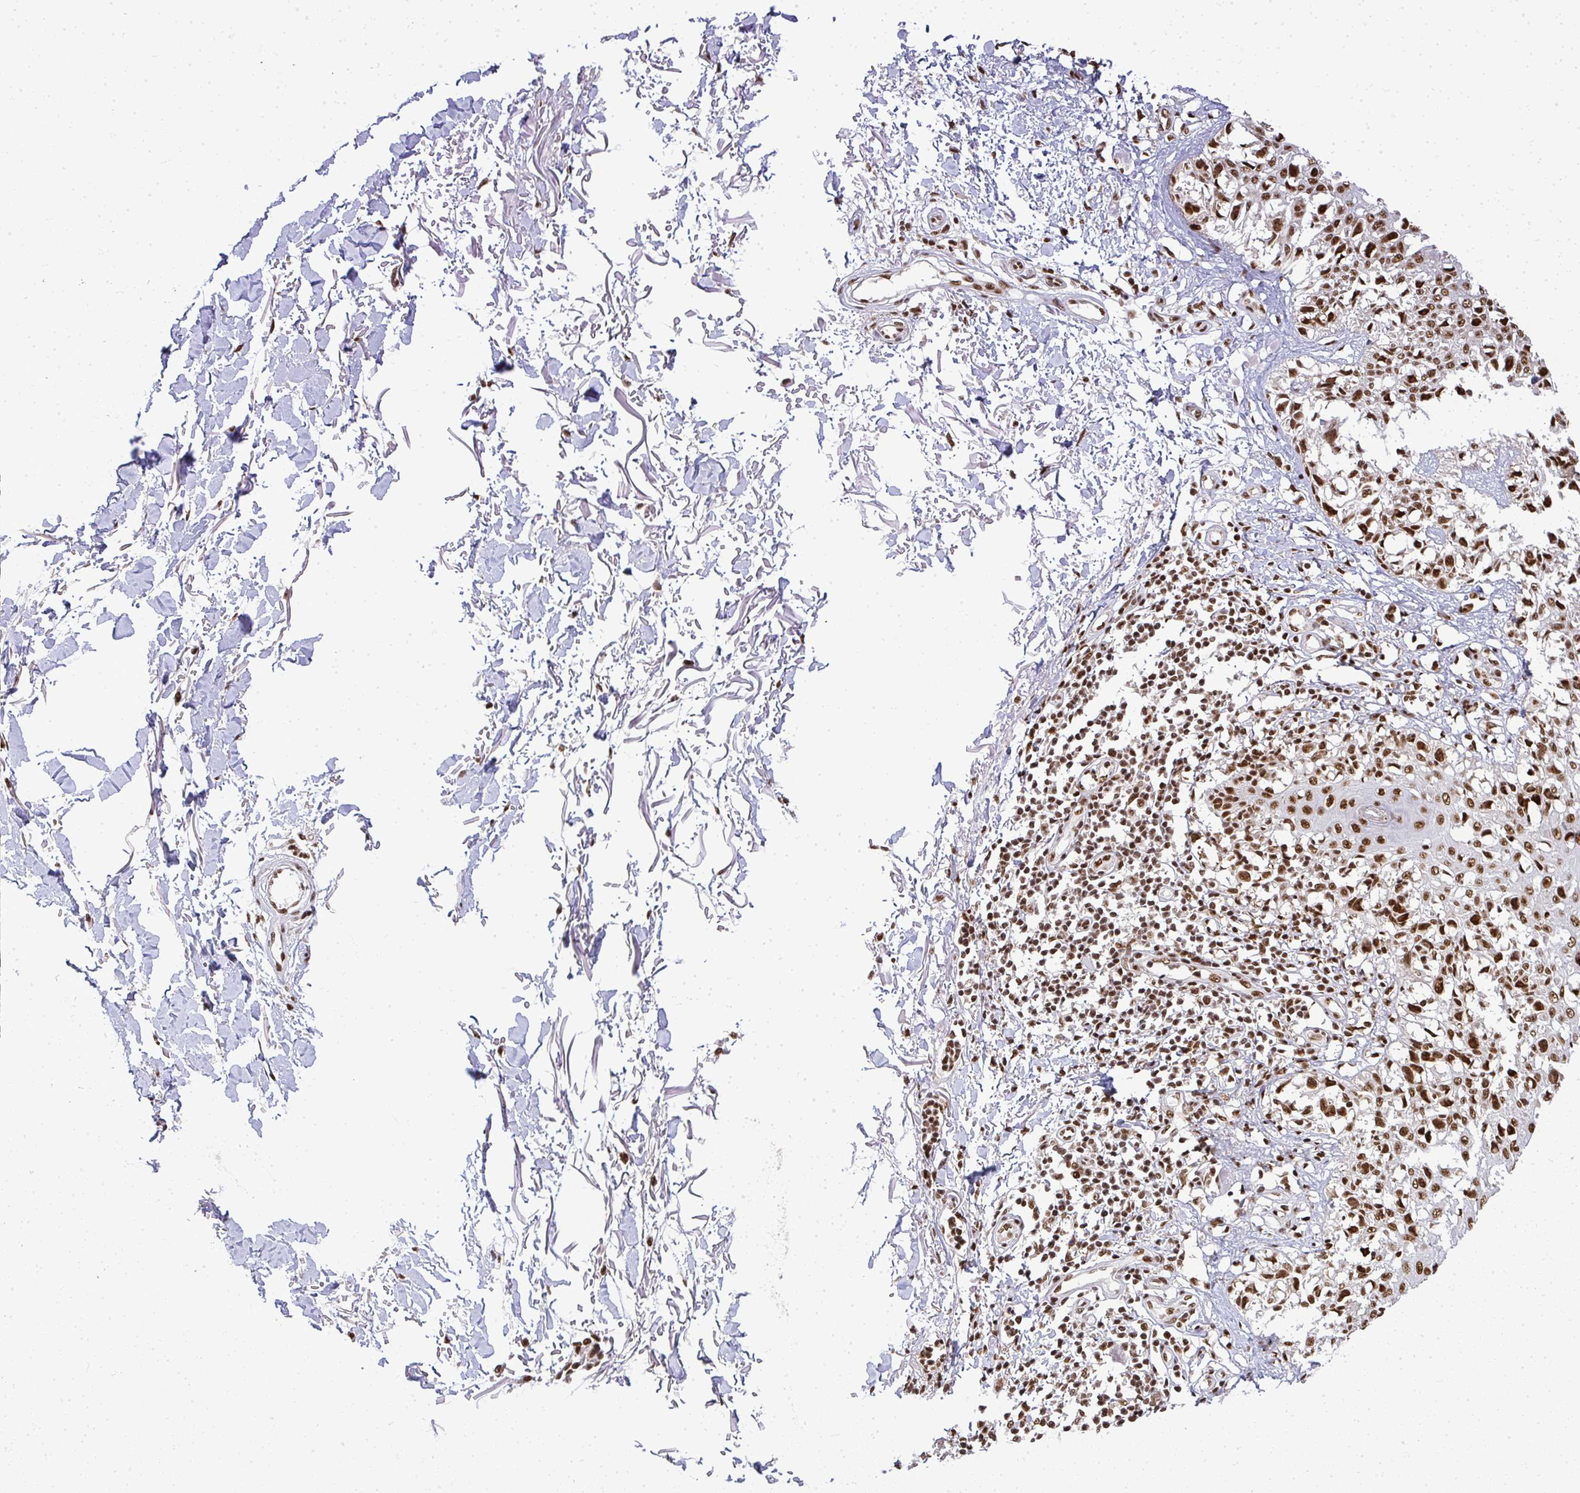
{"staining": {"intensity": "strong", "quantity": ">75%", "location": "nuclear"}, "tissue": "melanoma", "cell_type": "Tumor cells", "image_type": "cancer", "snomed": [{"axis": "morphology", "description": "Malignant melanoma, NOS"}, {"axis": "topography", "description": "Skin"}], "caption": "Melanoma stained with a protein marker reveals strong staining in tumor cells.", "gene": "U2AF1", "patient": {"sex": "male", "age": 73}}